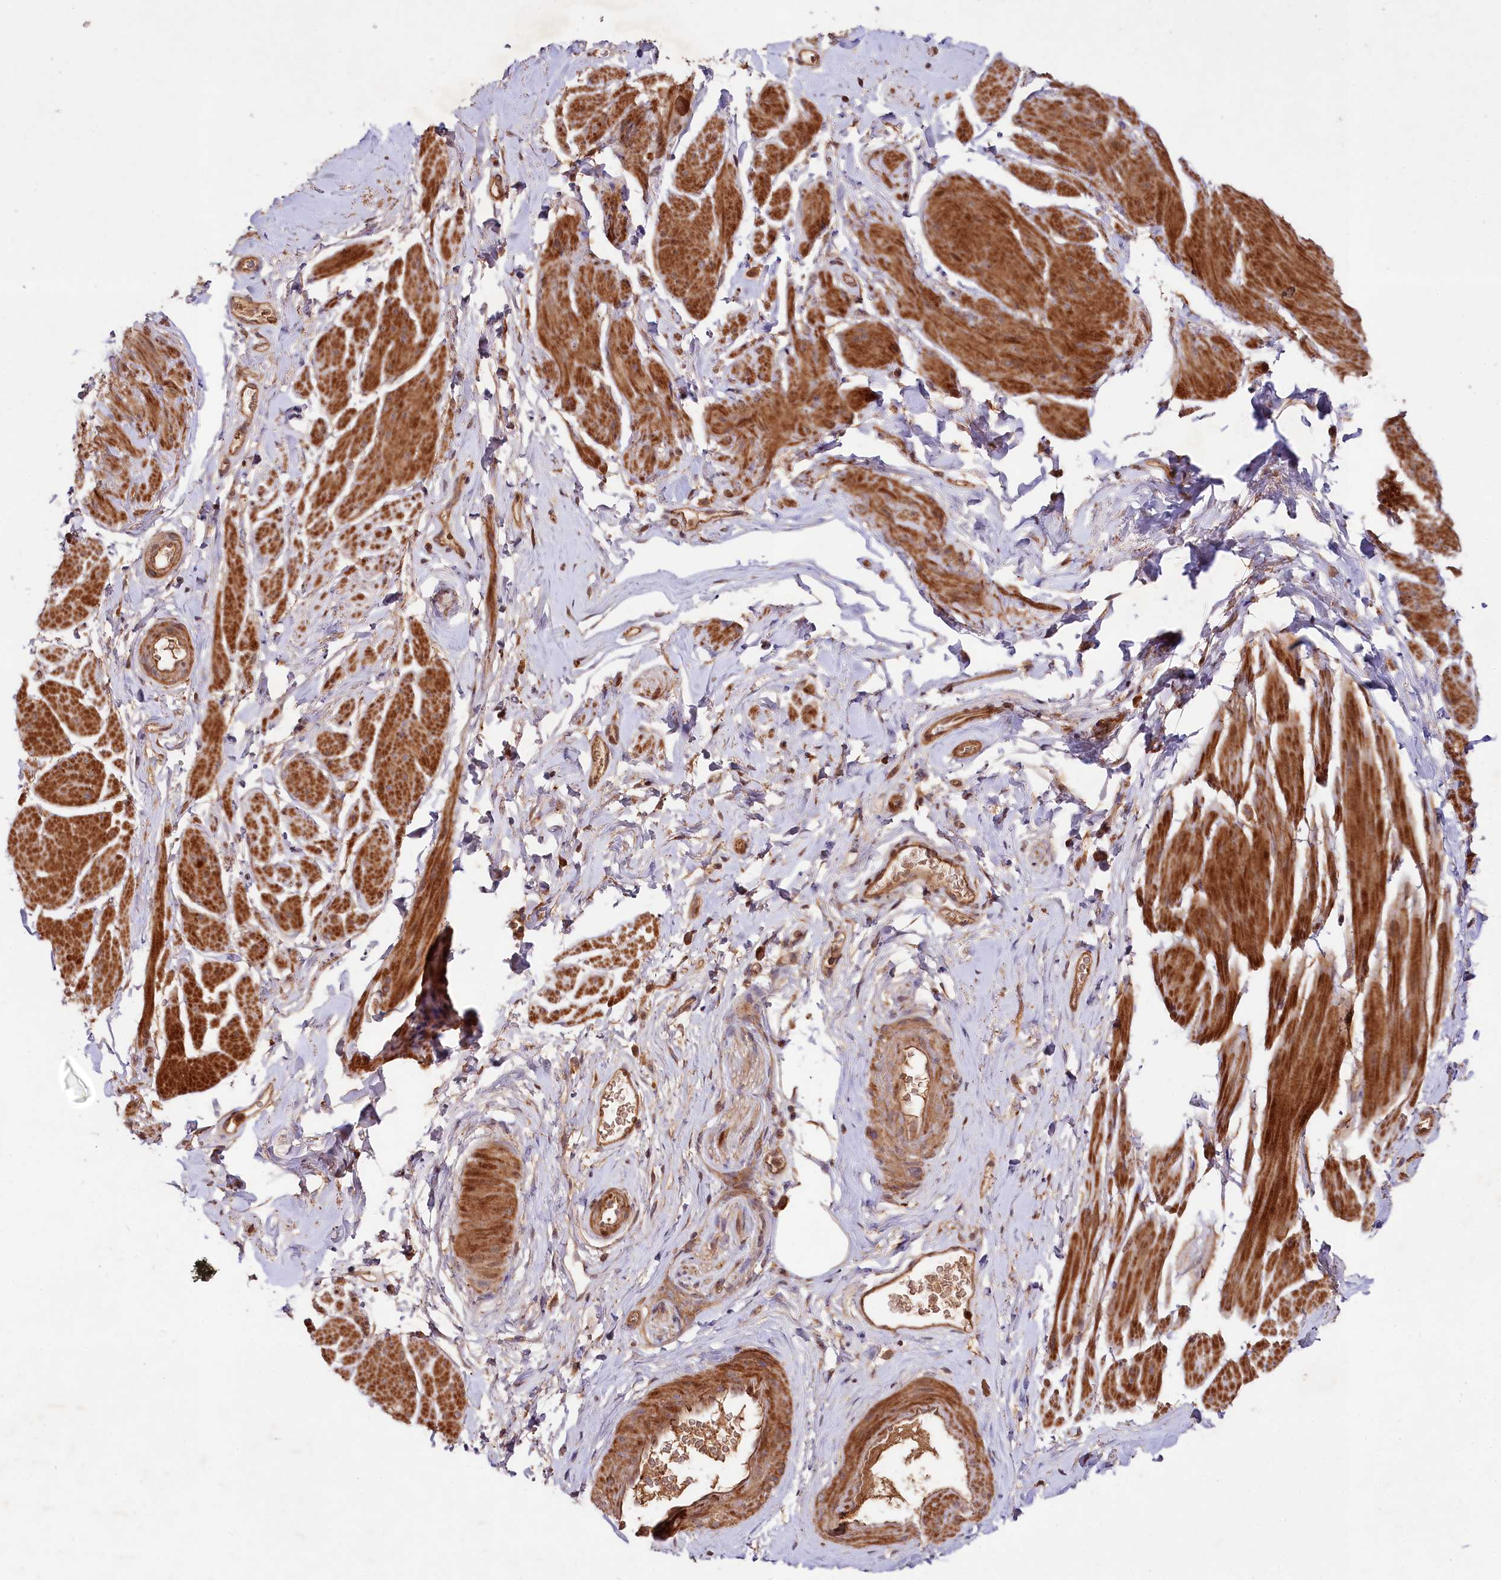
{"staining": {"intensity": "strong", "quantity": ">75%", "location": "cytoplasmic/membranous"}, "tissue": "smooth muscle", "cell_type": "Smooth muscle cells", "image_type": "normal", "snomed": [{"axis": "morphology", "description": "Normal tissue, NOS"}, {"axis": "topography", "description": "Smooth muscle"}, {"axis": "topography", "description": "Peripheral nerve tissue"}], "caption": "Smooth muscle stained with a brown dye reveals strong cytoplasmic/membranous positive expression in approximately >75% of smooth muscle cells.", "gene": "NEDD1", "patient": {"sex": "male", "age": 69}}